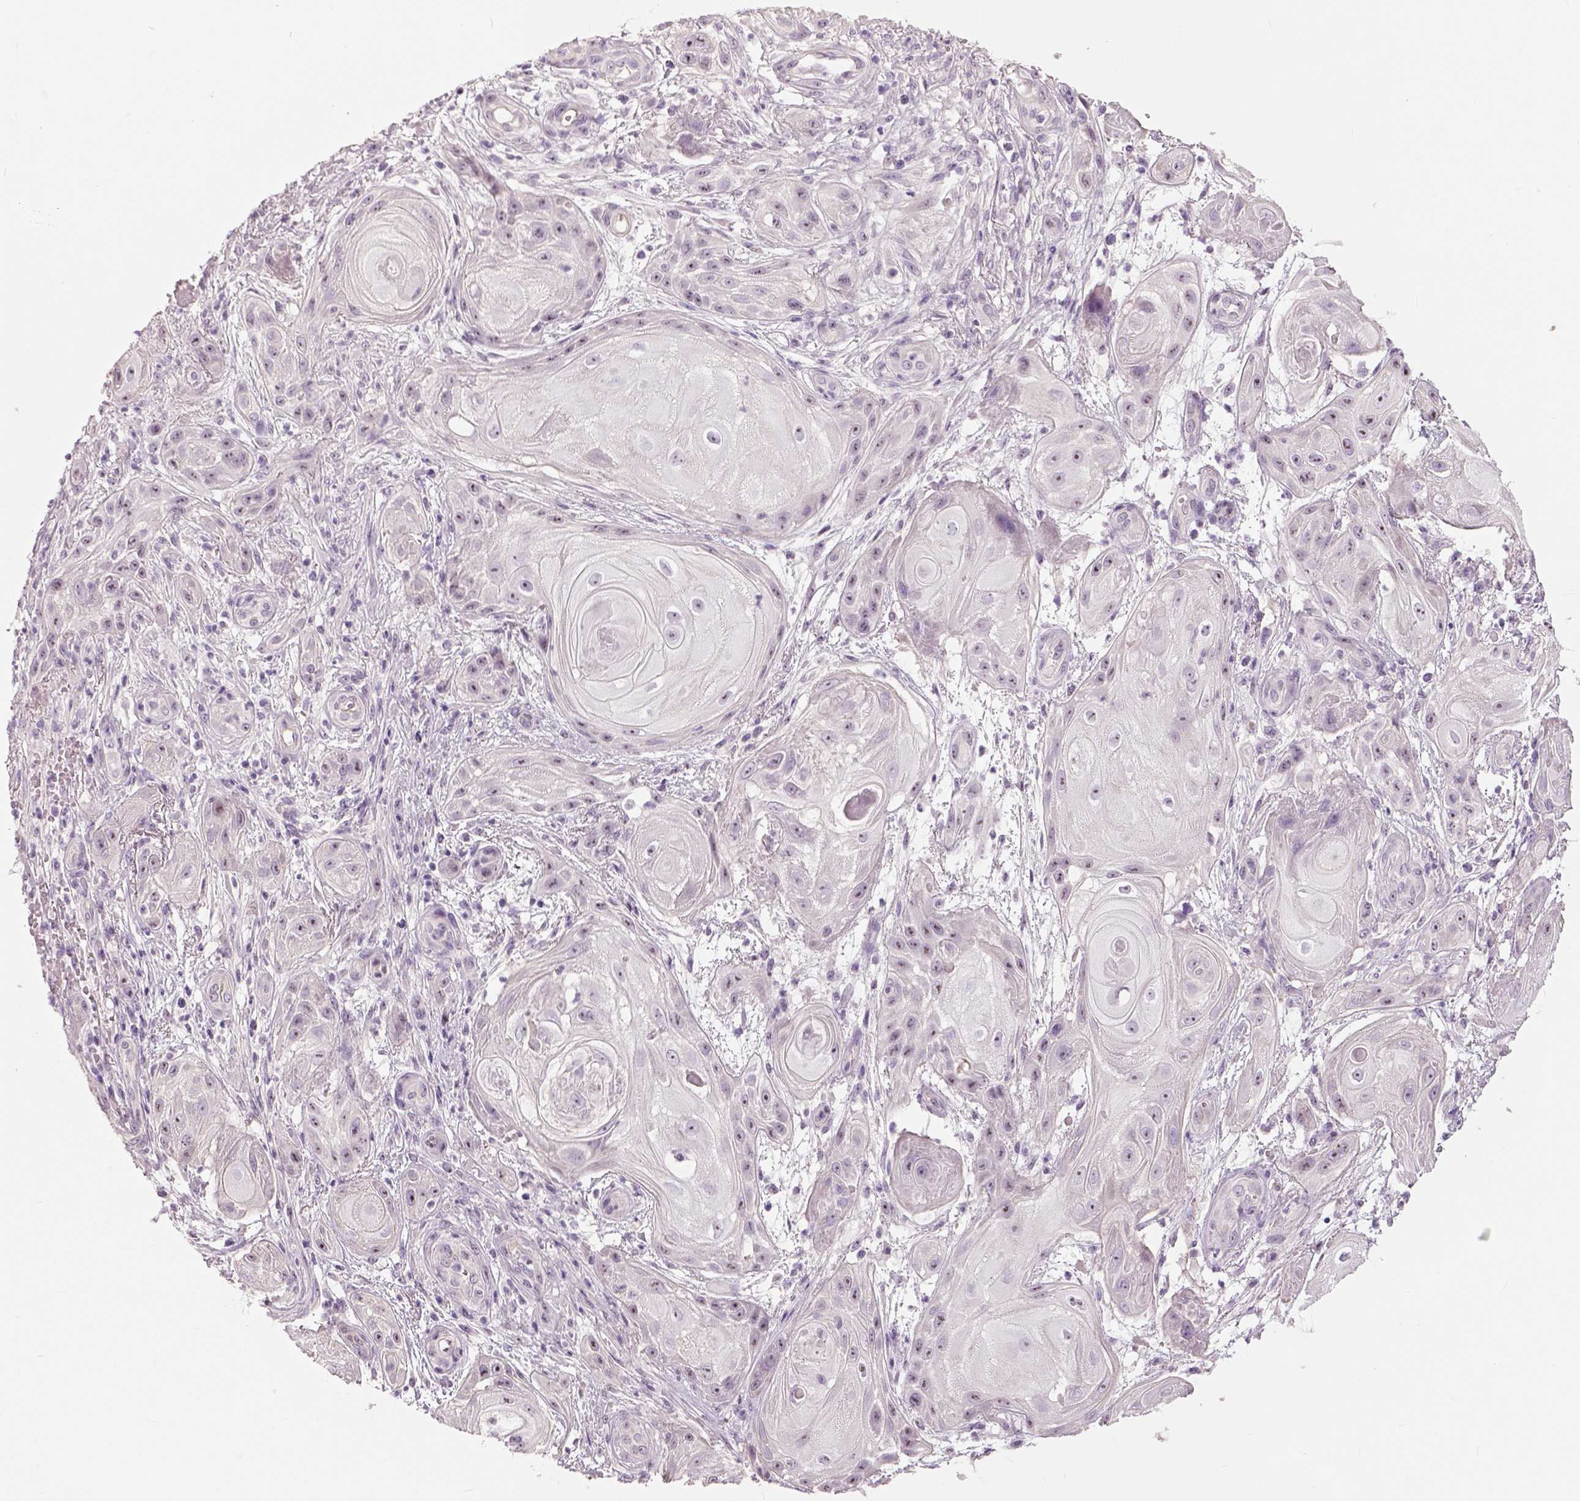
{"staining": {"intensity": "negative", "quantity": "none", "location": "none"}, "tissue": "skin cancer", "cell_type": "Tumor cells", "image_type": "cancer", "snomed": [{"axis": "morphology", "description": "Squamous cell carcinoma, NOS"}, {"axis": "topography", "description": "Skin"}], "caption": "Protein analysis of skin cancer reveals no significant staining in tumor cells. (Stains: DAB (3,3'-diaminobenzidine) immunohistochemistry (IHC) with hematoxylin counter stain, Microscopy: brightfield microscopy at high magnification).", "gene": "NECAB1", "patient": {"sex": "male", "age": 62}}